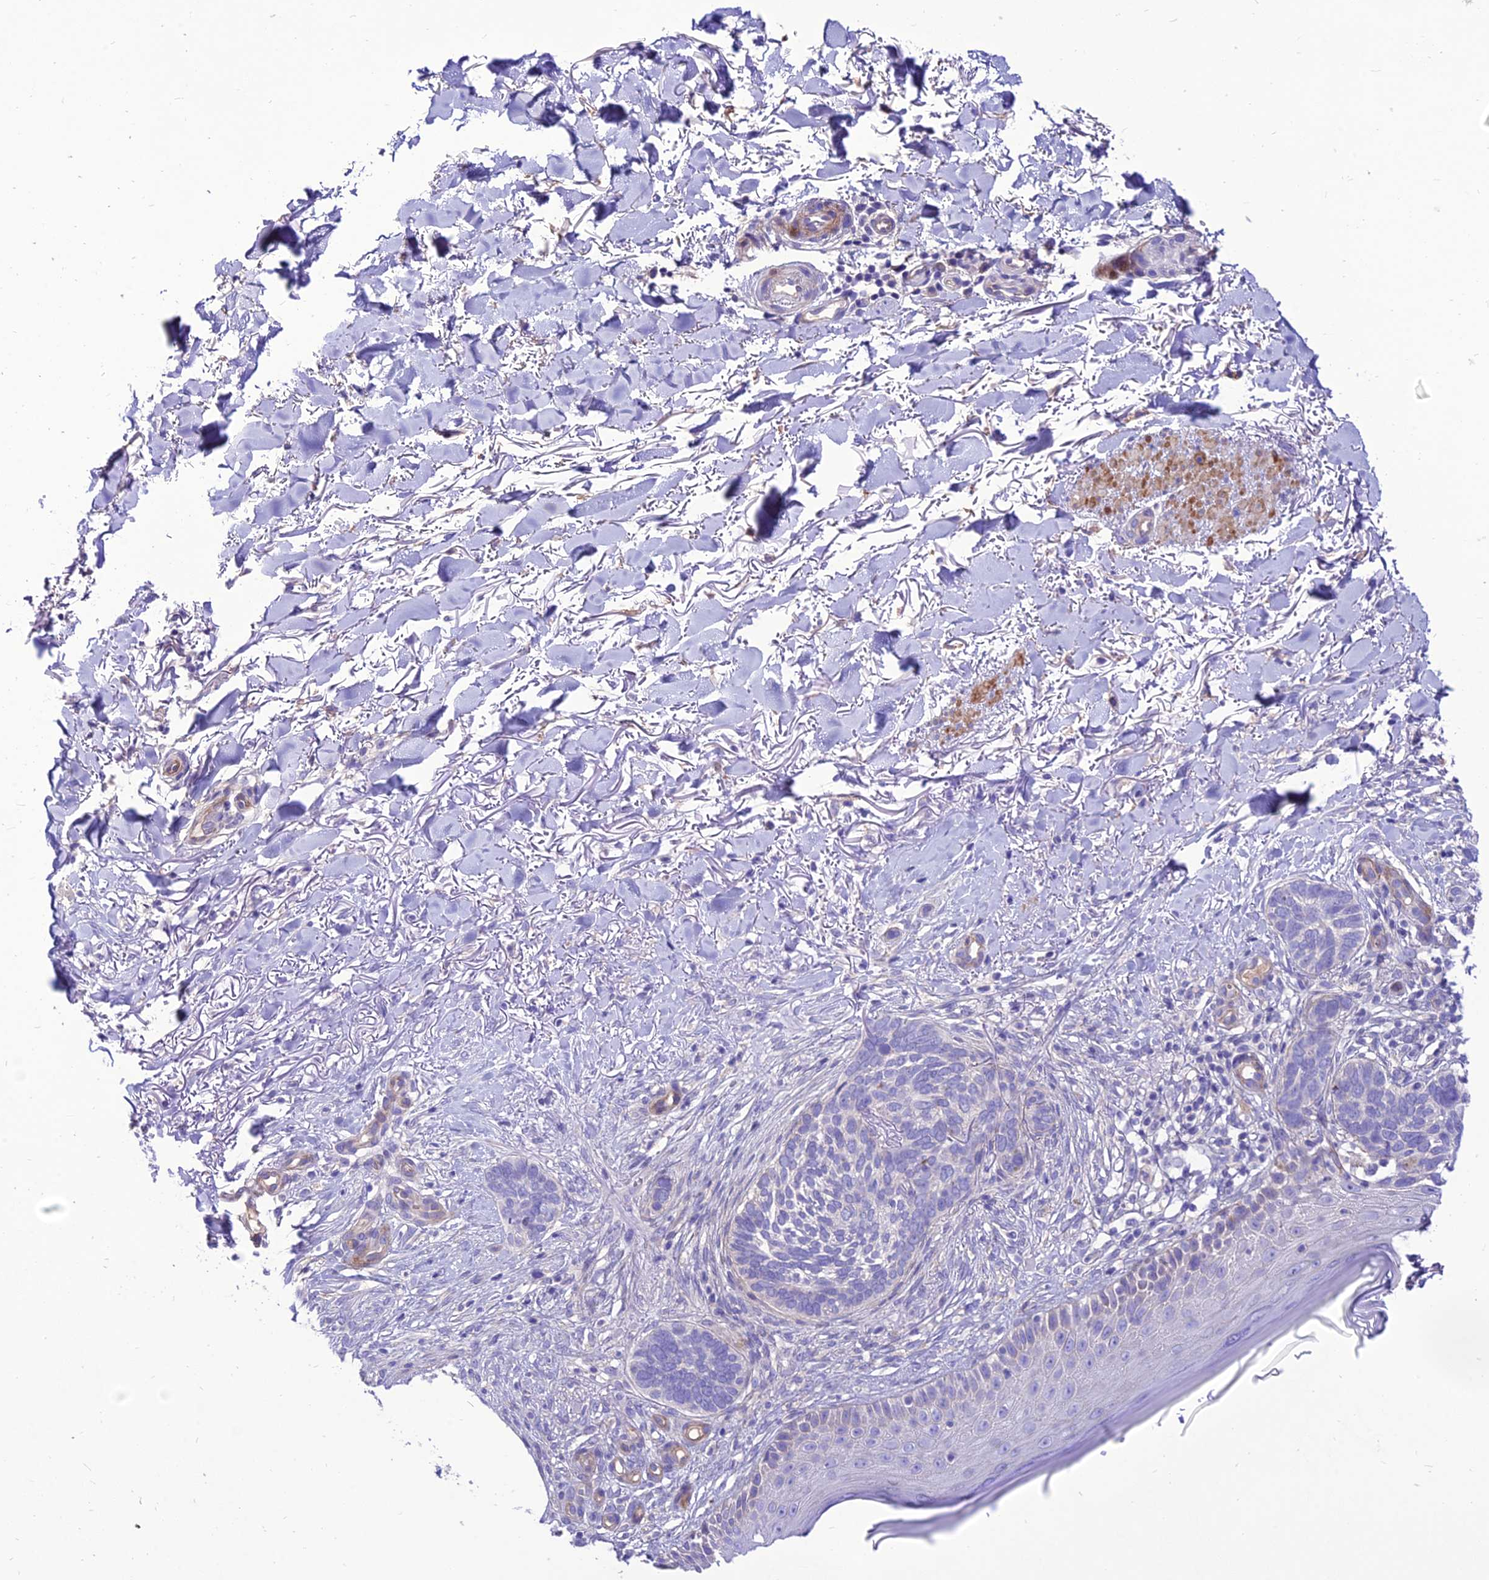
{"staining": {"intensity": "negative", "quantity": "none", "location": "none"}, "tissue": "skin cancer", "cell_type": "Tumor cells", "image_type": "cancer", "snomed": [{"axis": "morphology", "description": "Normal tissue, NOS"}, {"axis": "morphology", "description": "Basal cell carcinoma"}, {"axis": "topography", "description": "Skin"}], "caption": "This is an IHC histopathology image of basal cell carcinoma (skin). There is no staining in tumor cells.", "gene": "TEKT3", "patient": {"sex": "female", "age": 67}}